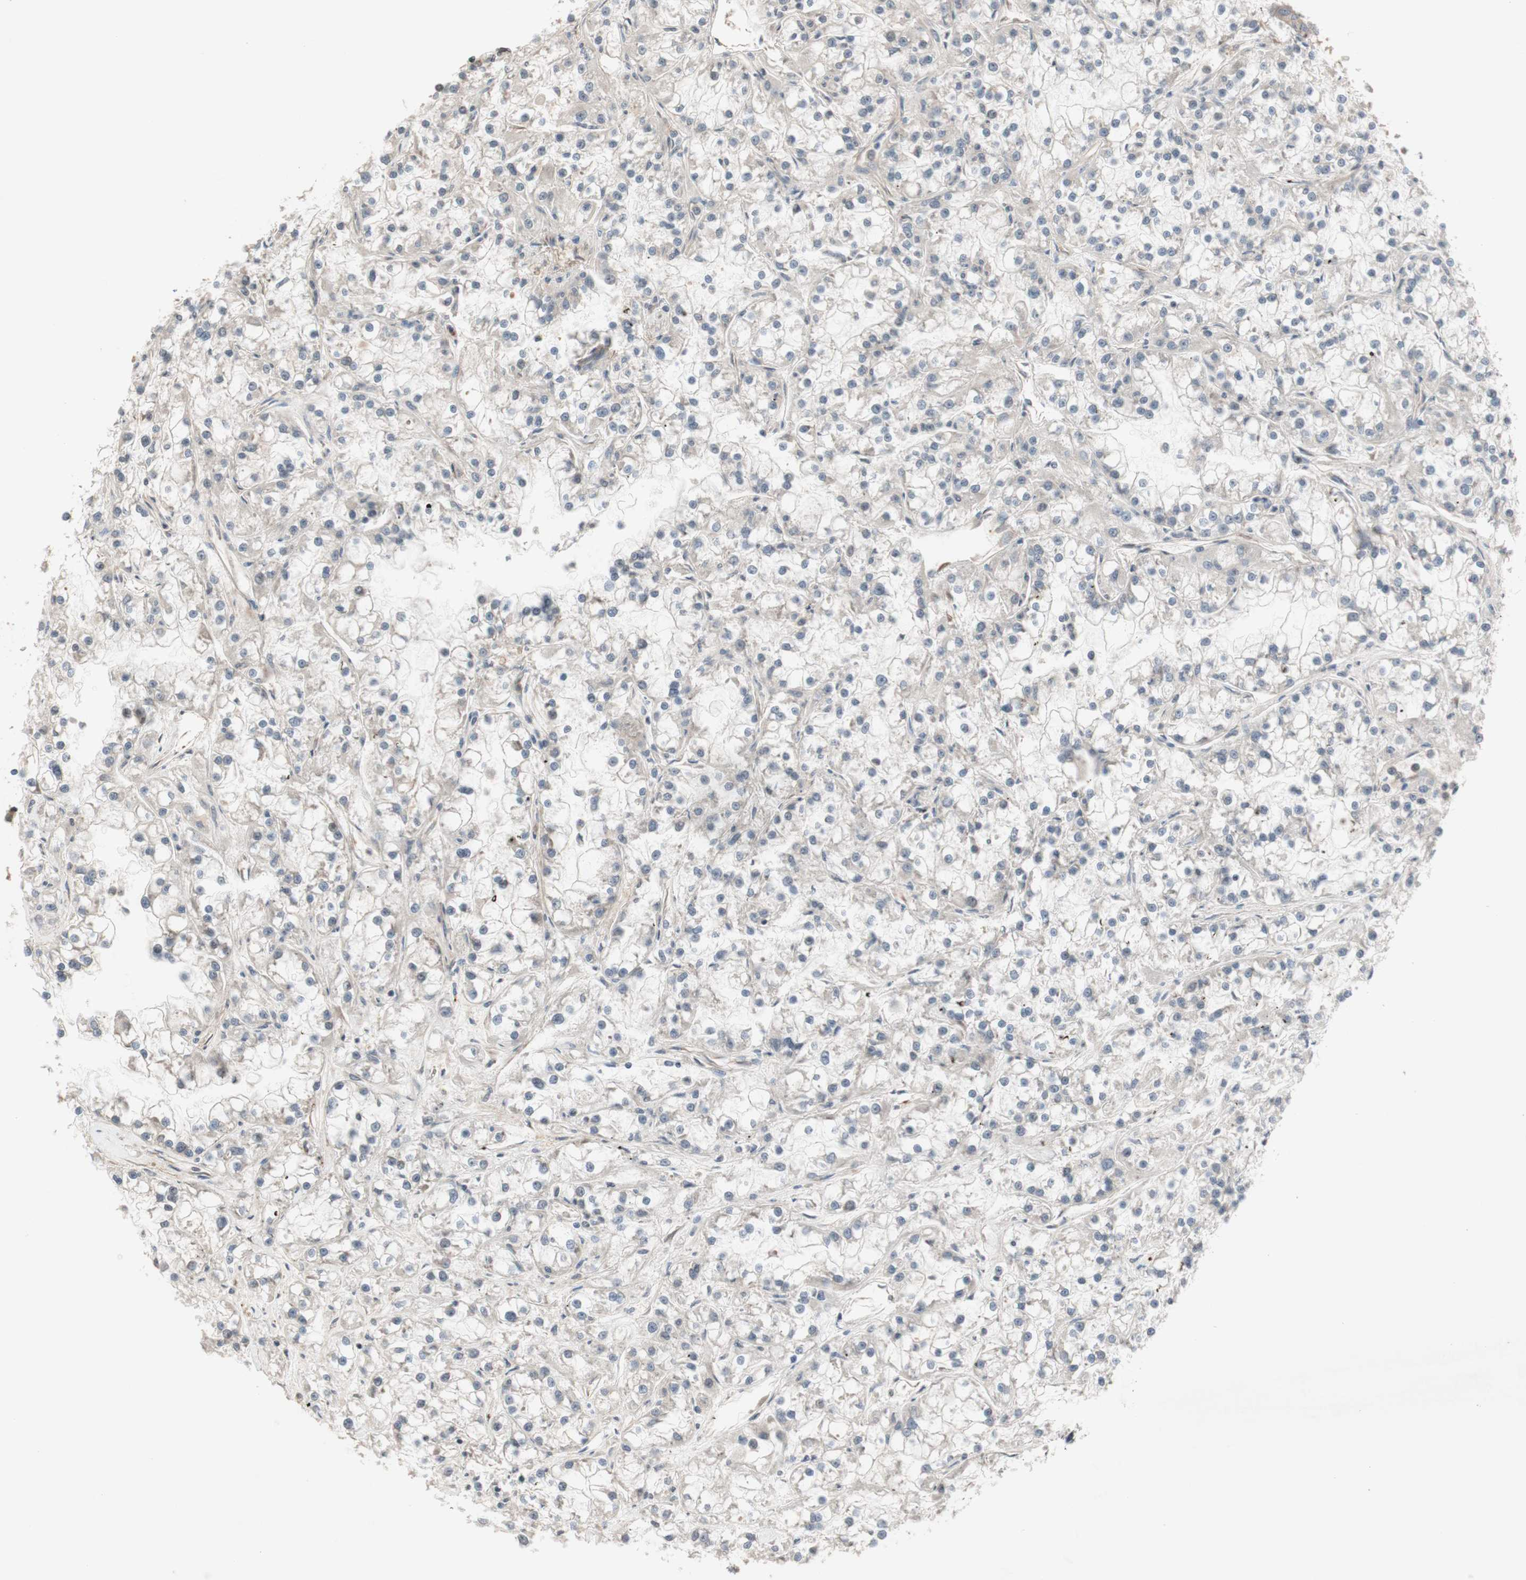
{"staining": {"intensity": "negative", "quantity": "none", "location": "none"}, "tissue": "renal cancer", "cell_type": "Tumor cells", "image_type": "cancer", "snomed": [{"axis": "morphology", "description": "Adenocarcinoma, NOS"}, {"axis": "topography", "description": "Kidney"}], "caption": "Renal adenocarcinoma was stained to show a protein in brown. There is no significant positivity in tumor cells. The staining was performed using DAB (3,3'-diaminobenzidine) to visualize the protein expression in brown, while the nuclei were stained in blue with hematoxylin (Magnification: 20x).", "gene": "CD55", "patient": {"sex": "female", "age": 52}}